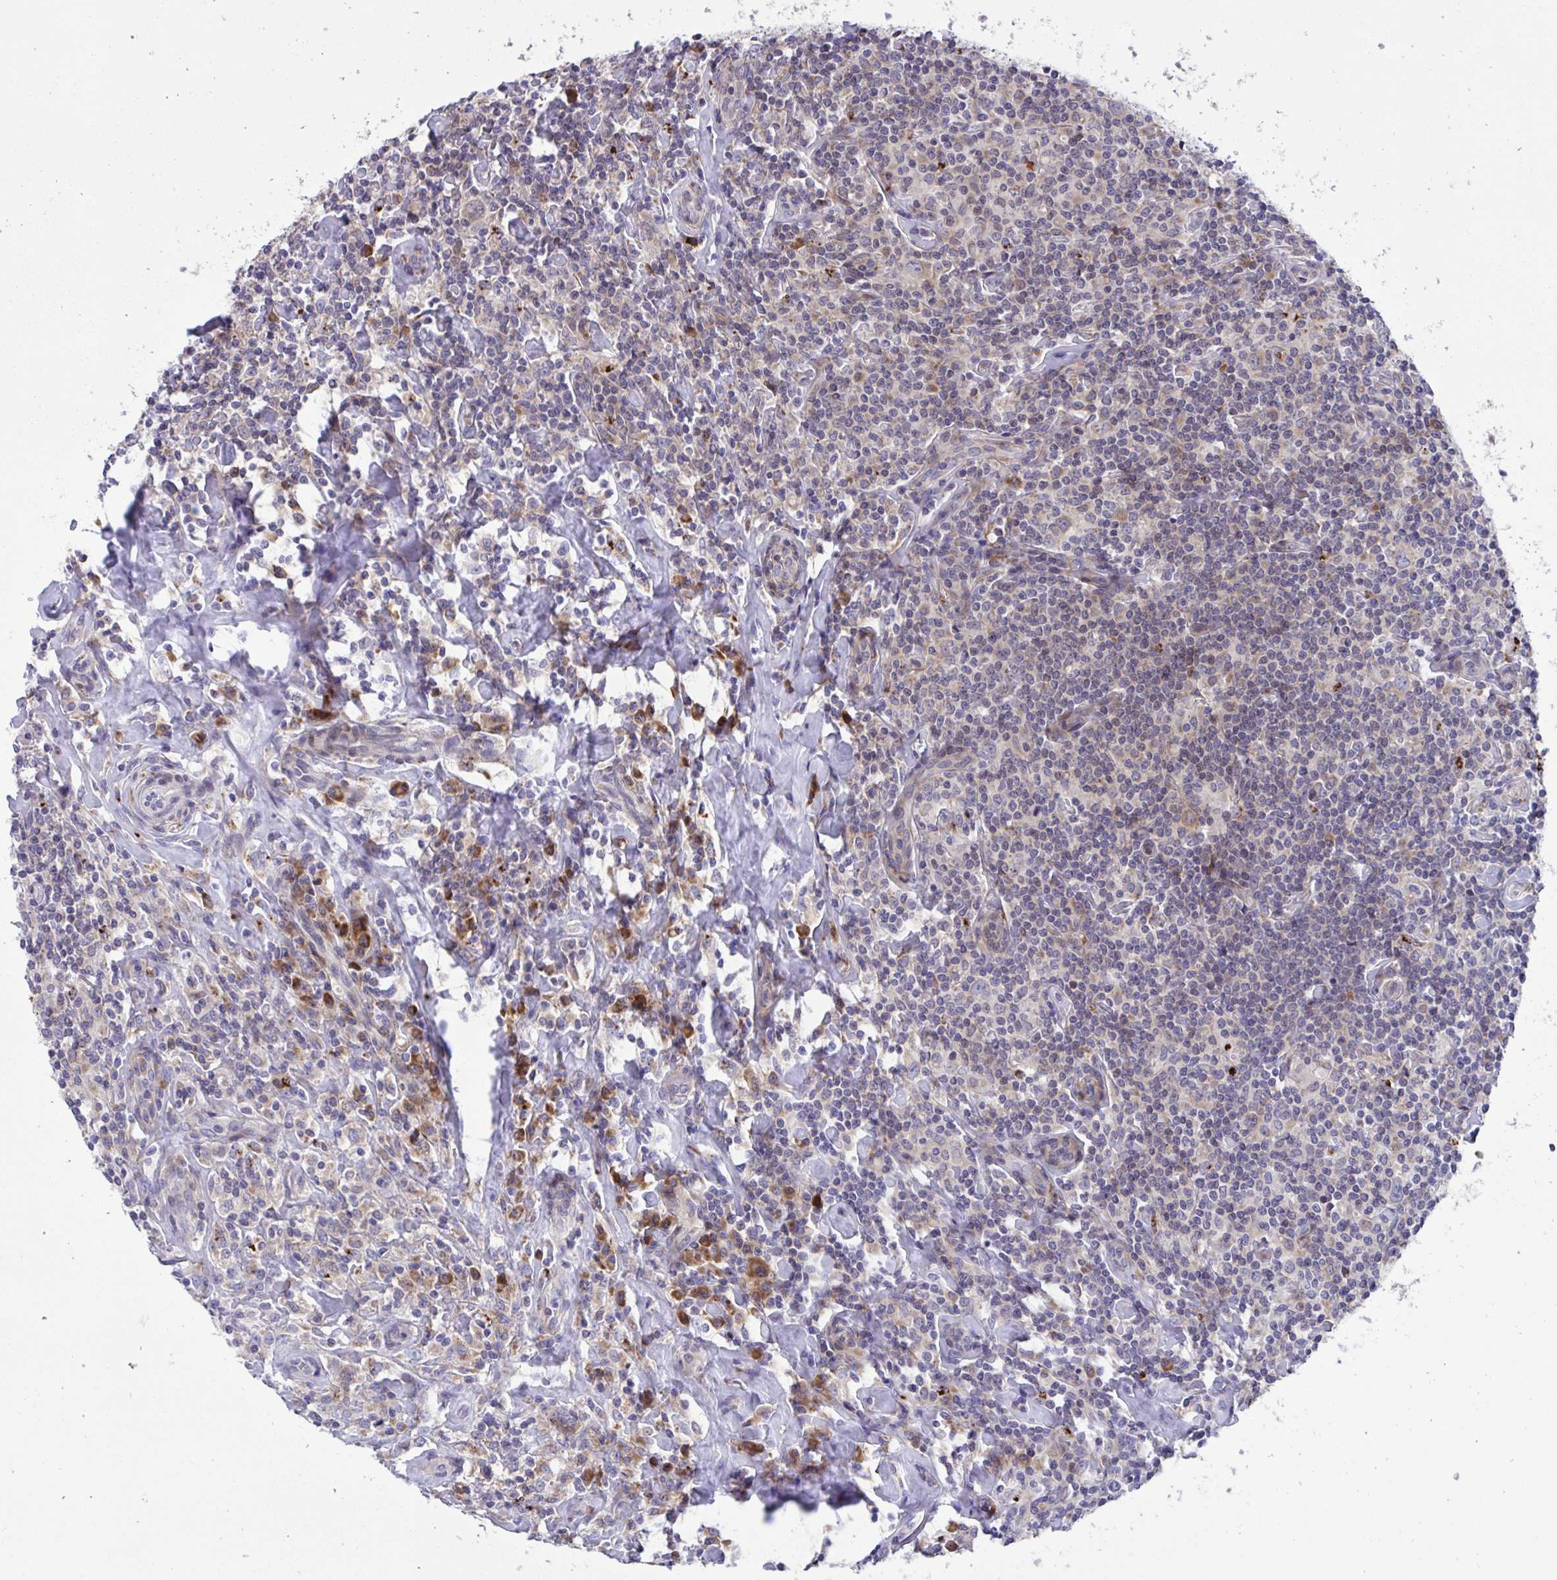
{"staining": {"intensity": "moderate", "quantity": "<25%", "location": "cytoplasmic/membranous"}, "tissue": "lymphoma", "cell_type": "Tumor cells", "image_type": "cancer", "snomed": [{"axis": "morphology", "description": "Hodgkin's disease, NOS"}, {"axis": "morphology", "description": "Hodgkin's lymphoma, nodular sclerosis"}, {"axis": "topography", "description": "Lymph node"}], "caption": "Human Hodgkin's lymphoma, nodular sclerosis stained for a protein (brown) displays moderate cytoplasmic/membranous positive staining in about <25% of tumor cells.", "gene": "RPS15", "patient": {"sex": "female", "age": 10}}